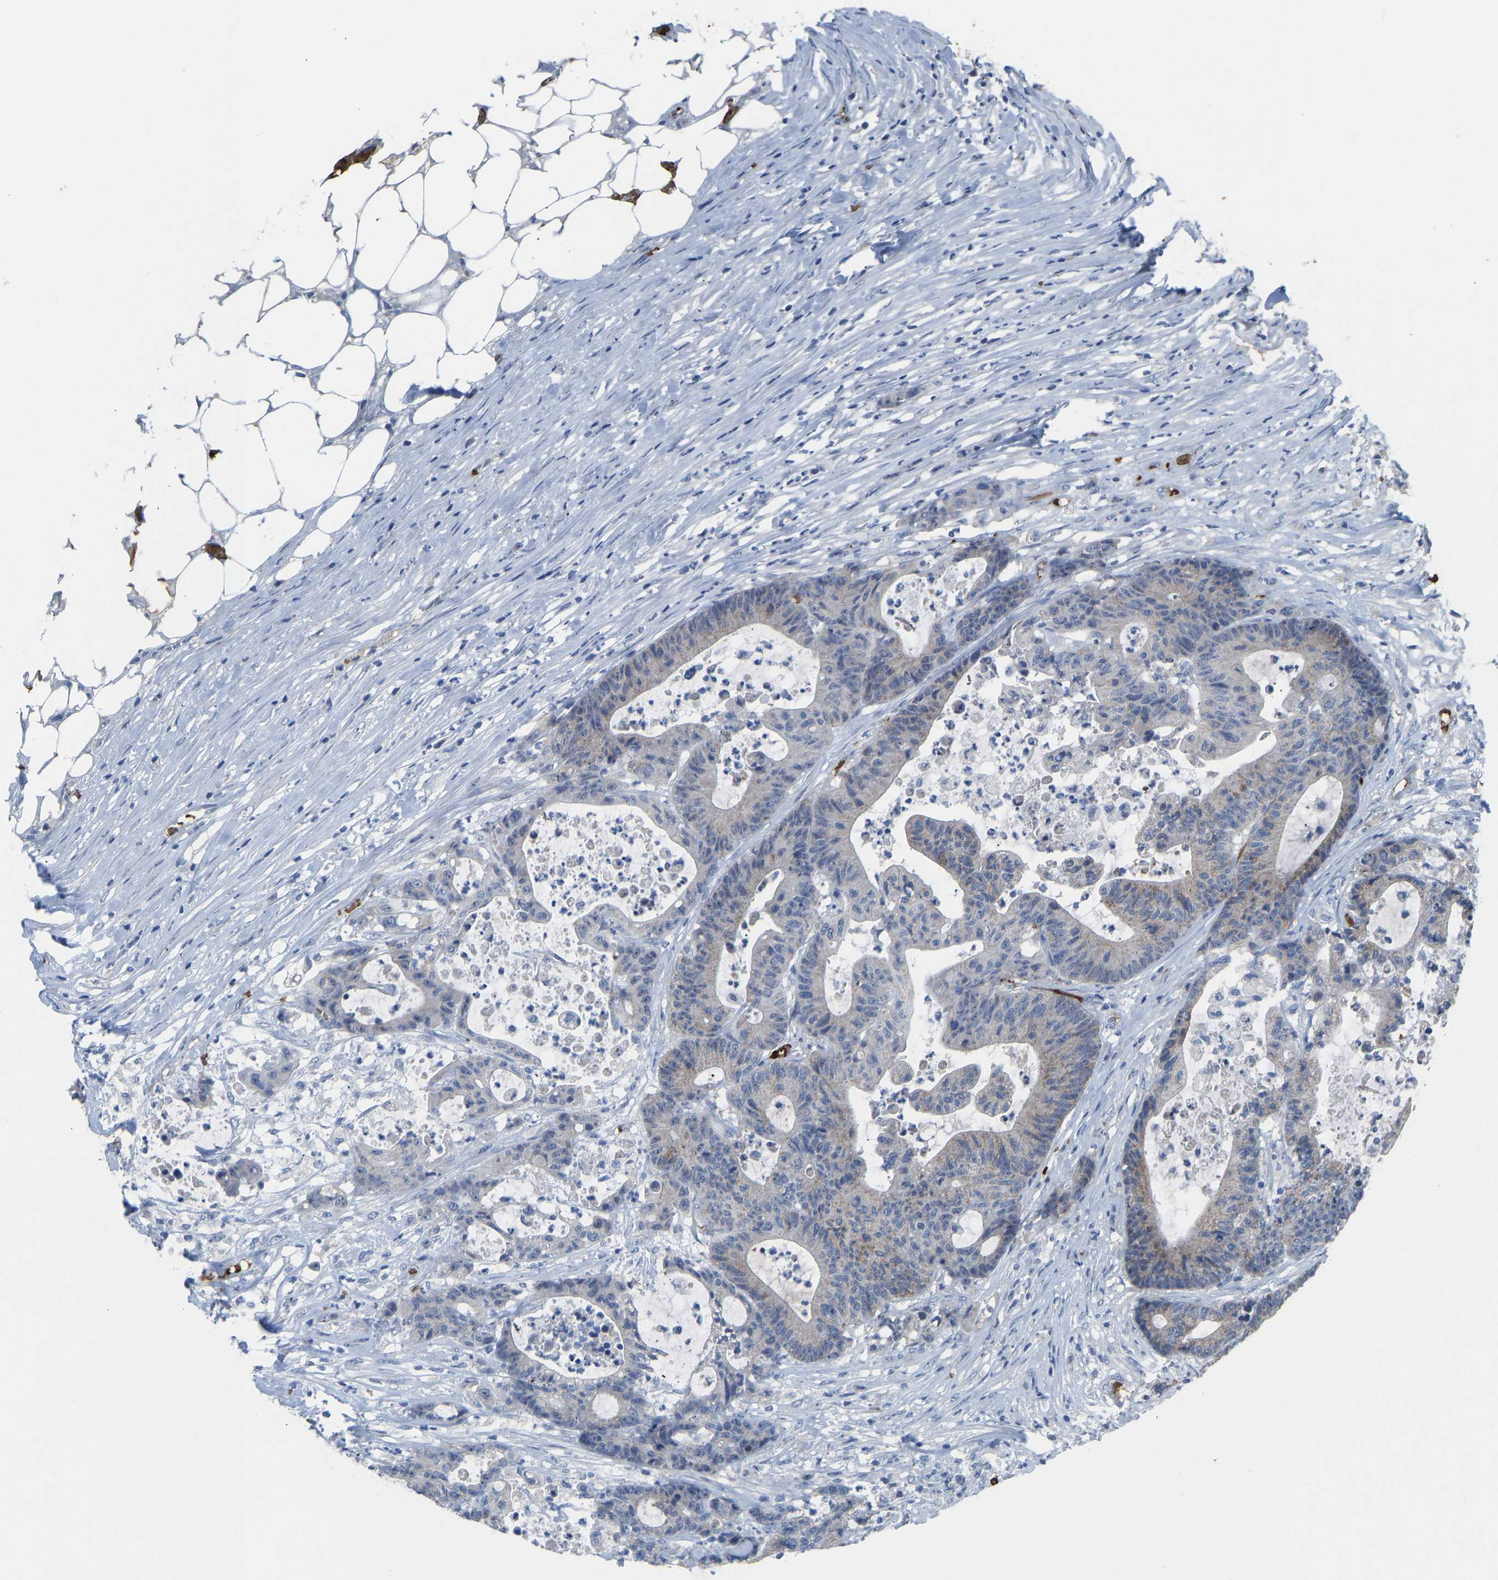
{"staining": {"intensity": "moderate", "quantity": "<25%", "location": "cytoplasmic/membranous"}, "tissue": "colorectal cancer", "cell_type": "Tumor cells", "image_type": "cancer", "snomed": [{"axis": "morphology", "description": "Adenocarcinoma, NOS"}, {"axis": "topography", "description": "Colon"}], "caption": "Human colorectal cancer (adenocarcinoma) stained with a brown dye exhibits moderate cytoplasmic/membranous positive staining in approximately <25% of tumor cells.", "gene": "PIGS", "patient": {"sex": "female", "age": 84}}